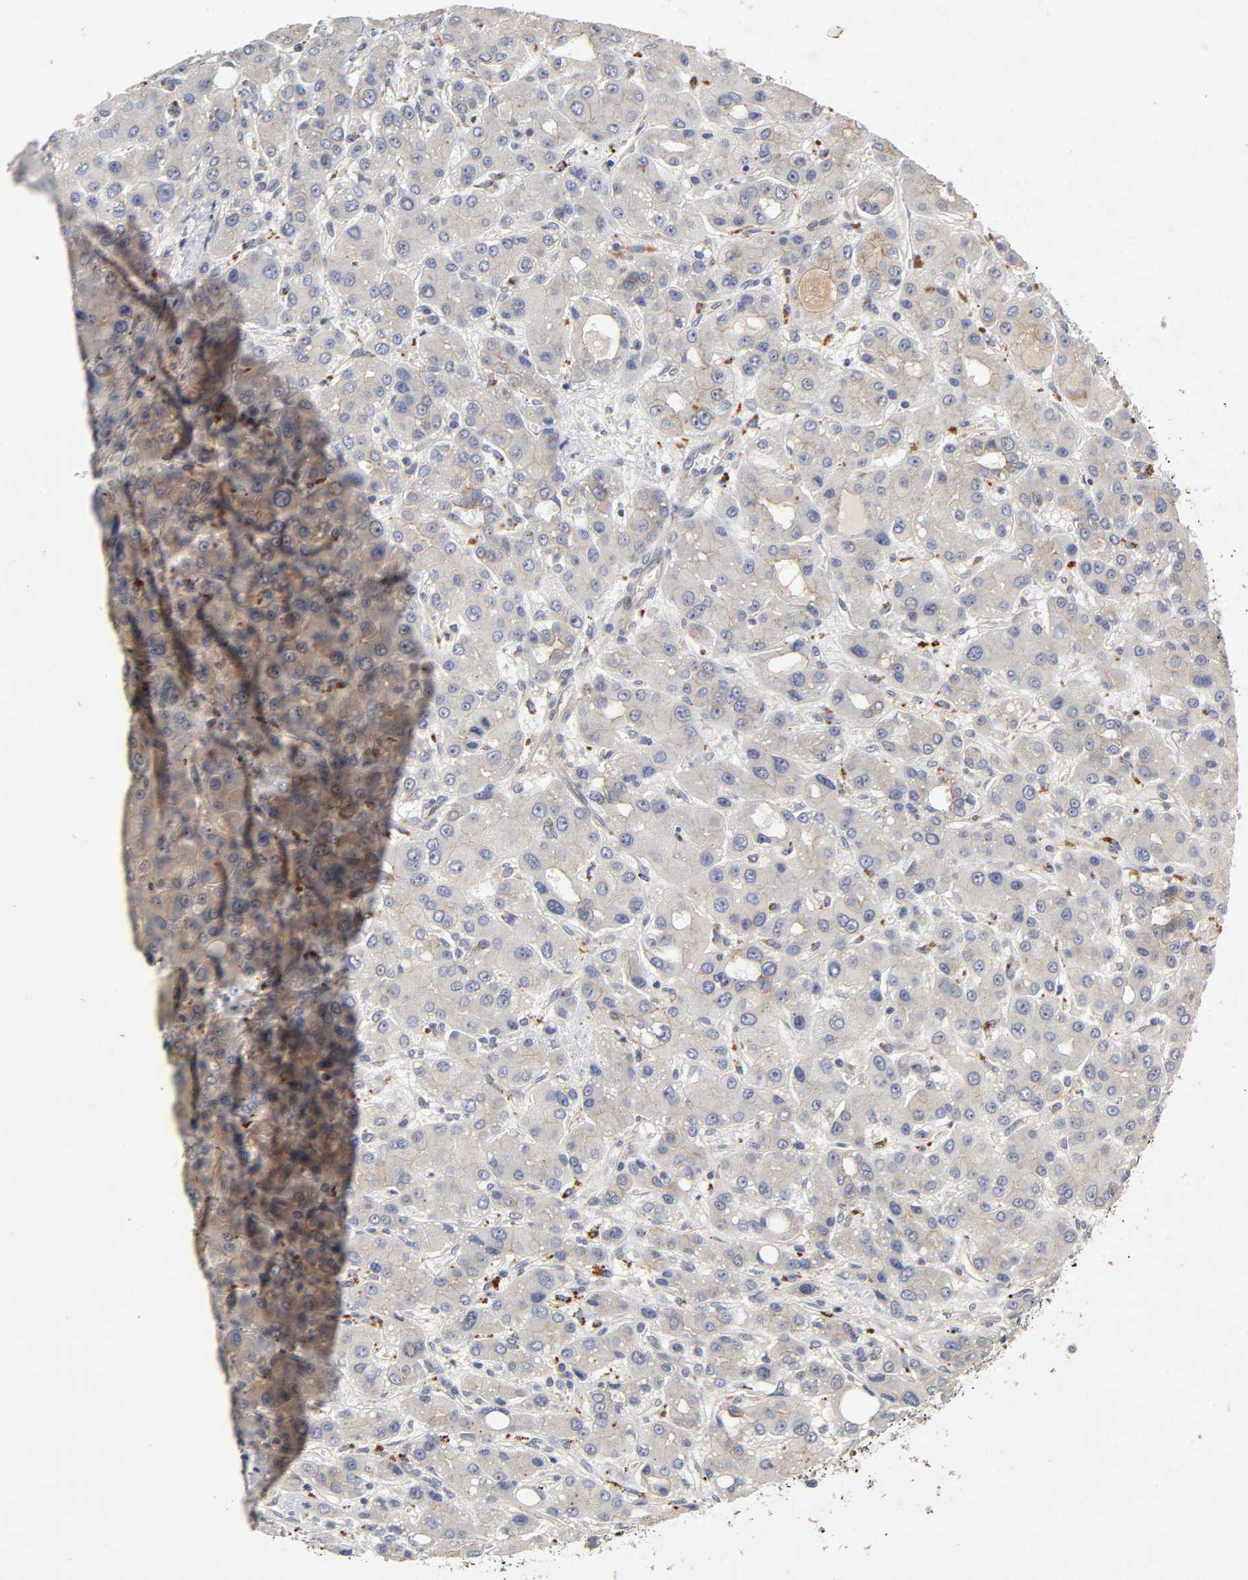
{"staining": {"intensity": "weak", "quantity": ">75%", "location": "cytoplasmic/membranous"}, "tissue": "liver cancer", "cell_type": "Tumor cells", "image_type": "cancer", "snomed": [{"axis": "morphology", "description": "Carcinoma, Hepatocellular, NOS"}, {"axis": "topography", "description": "Liver"}], "caption": "IHC micrograph of neoplastic tissue: human liver cancer stained using immunohistochemistry (IHC) exhibits low levels of weak protein expression localized specifically in the cytoplasmic/membranous of tumor cells, appearing as a cytoplasmic/membranous brown color.", "gene": "PDZD11", "patient": {"sex": "male", "age": 55}}